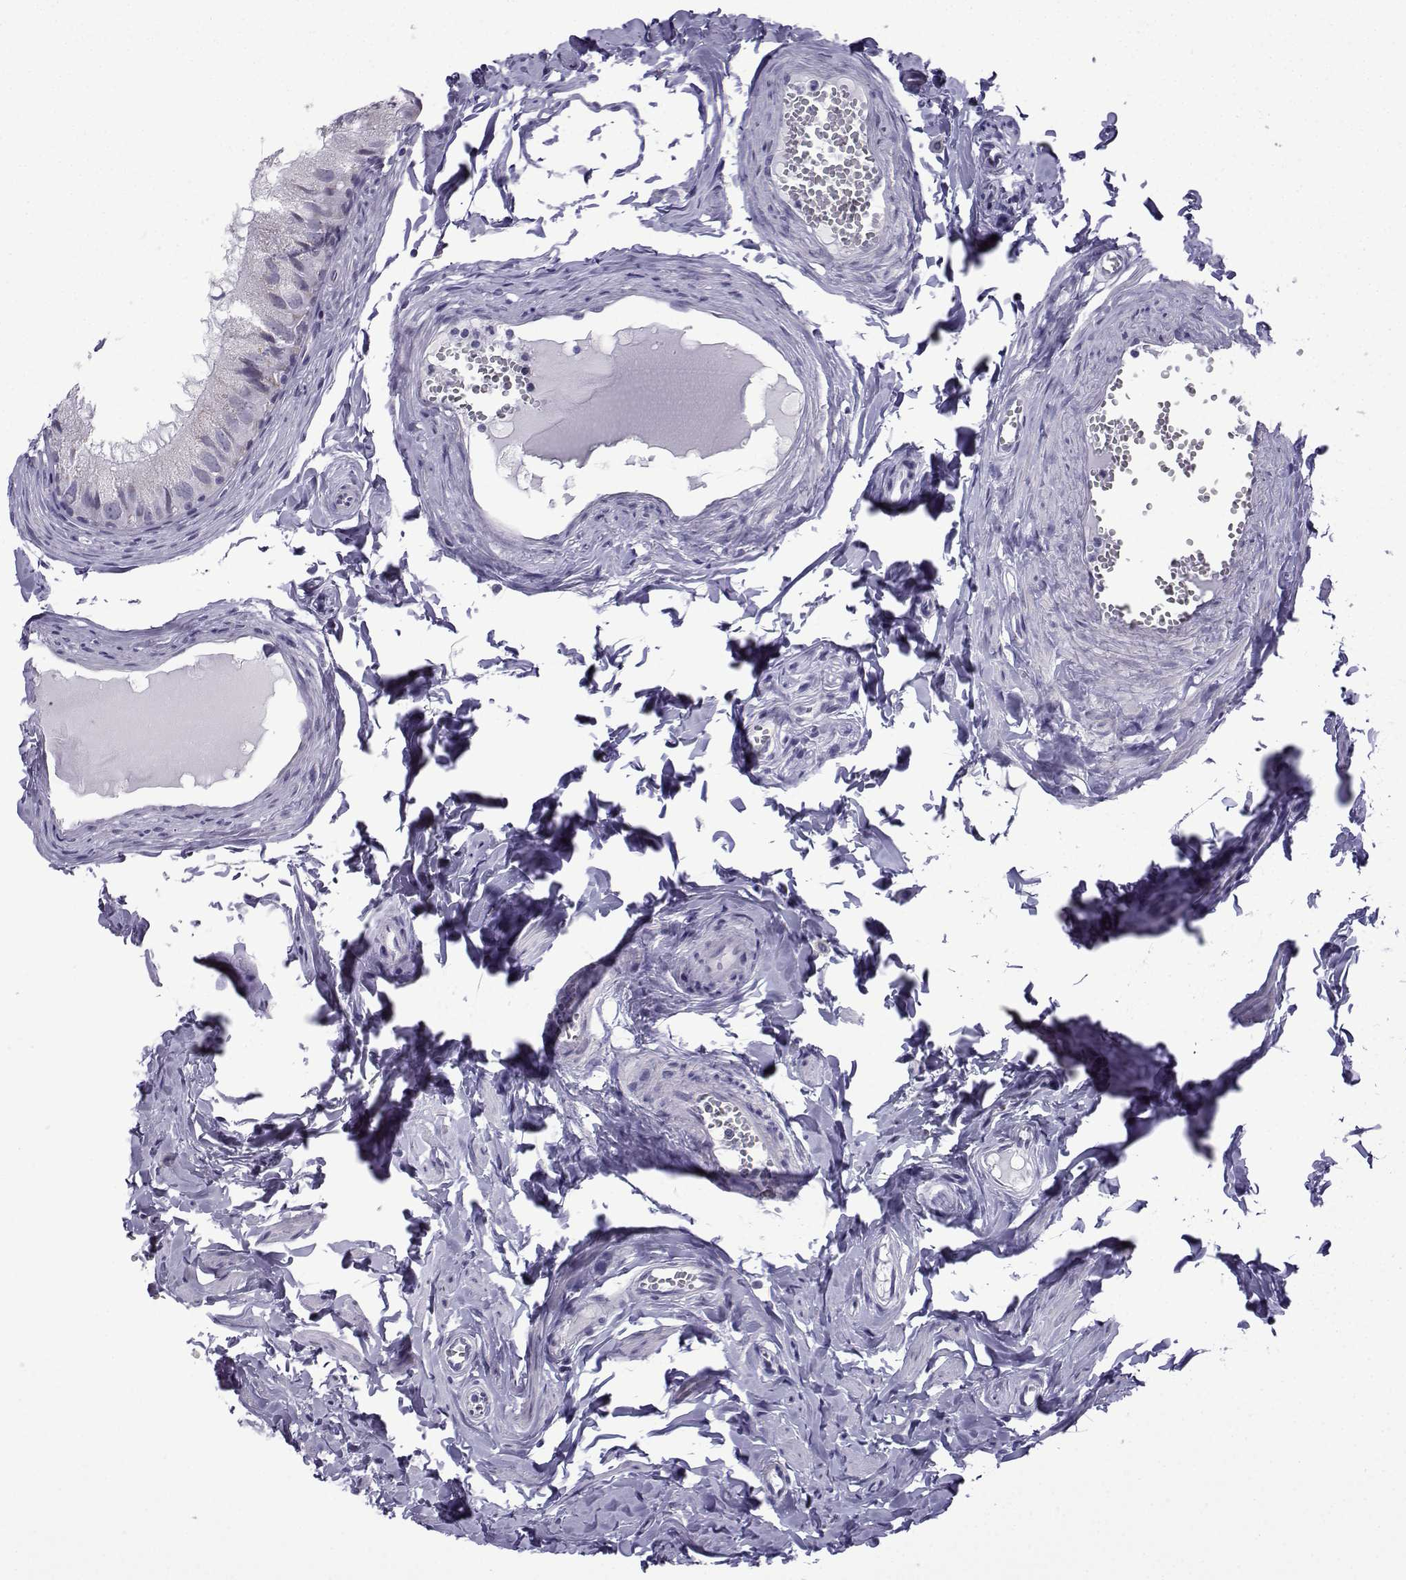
{"staining": {"intensity": "negative", "quantity": "none", "location": "none"}, "tissue": "epididymis", "cell_type": "Glandular cells", "image_type": "normal", "snomed": [{"axis": "morphology", "description": "Normal tissue, NOS"}, {"axis": "topography", "description": "Epididymis"}], "caption": "This histopathology image is of unremarkable epididymis stained with IHC to label a protein in brown with the nuclei are counter-stained blue. There is no positivity in glandular cells. The staining was performed using DAB to visualize the protein expression in brown, while the nuclei were stained in blue with hematoxylin (Magnification: 20x).", "gene": "ACRBP", "patient": {"sex": "male", "age": 45}}